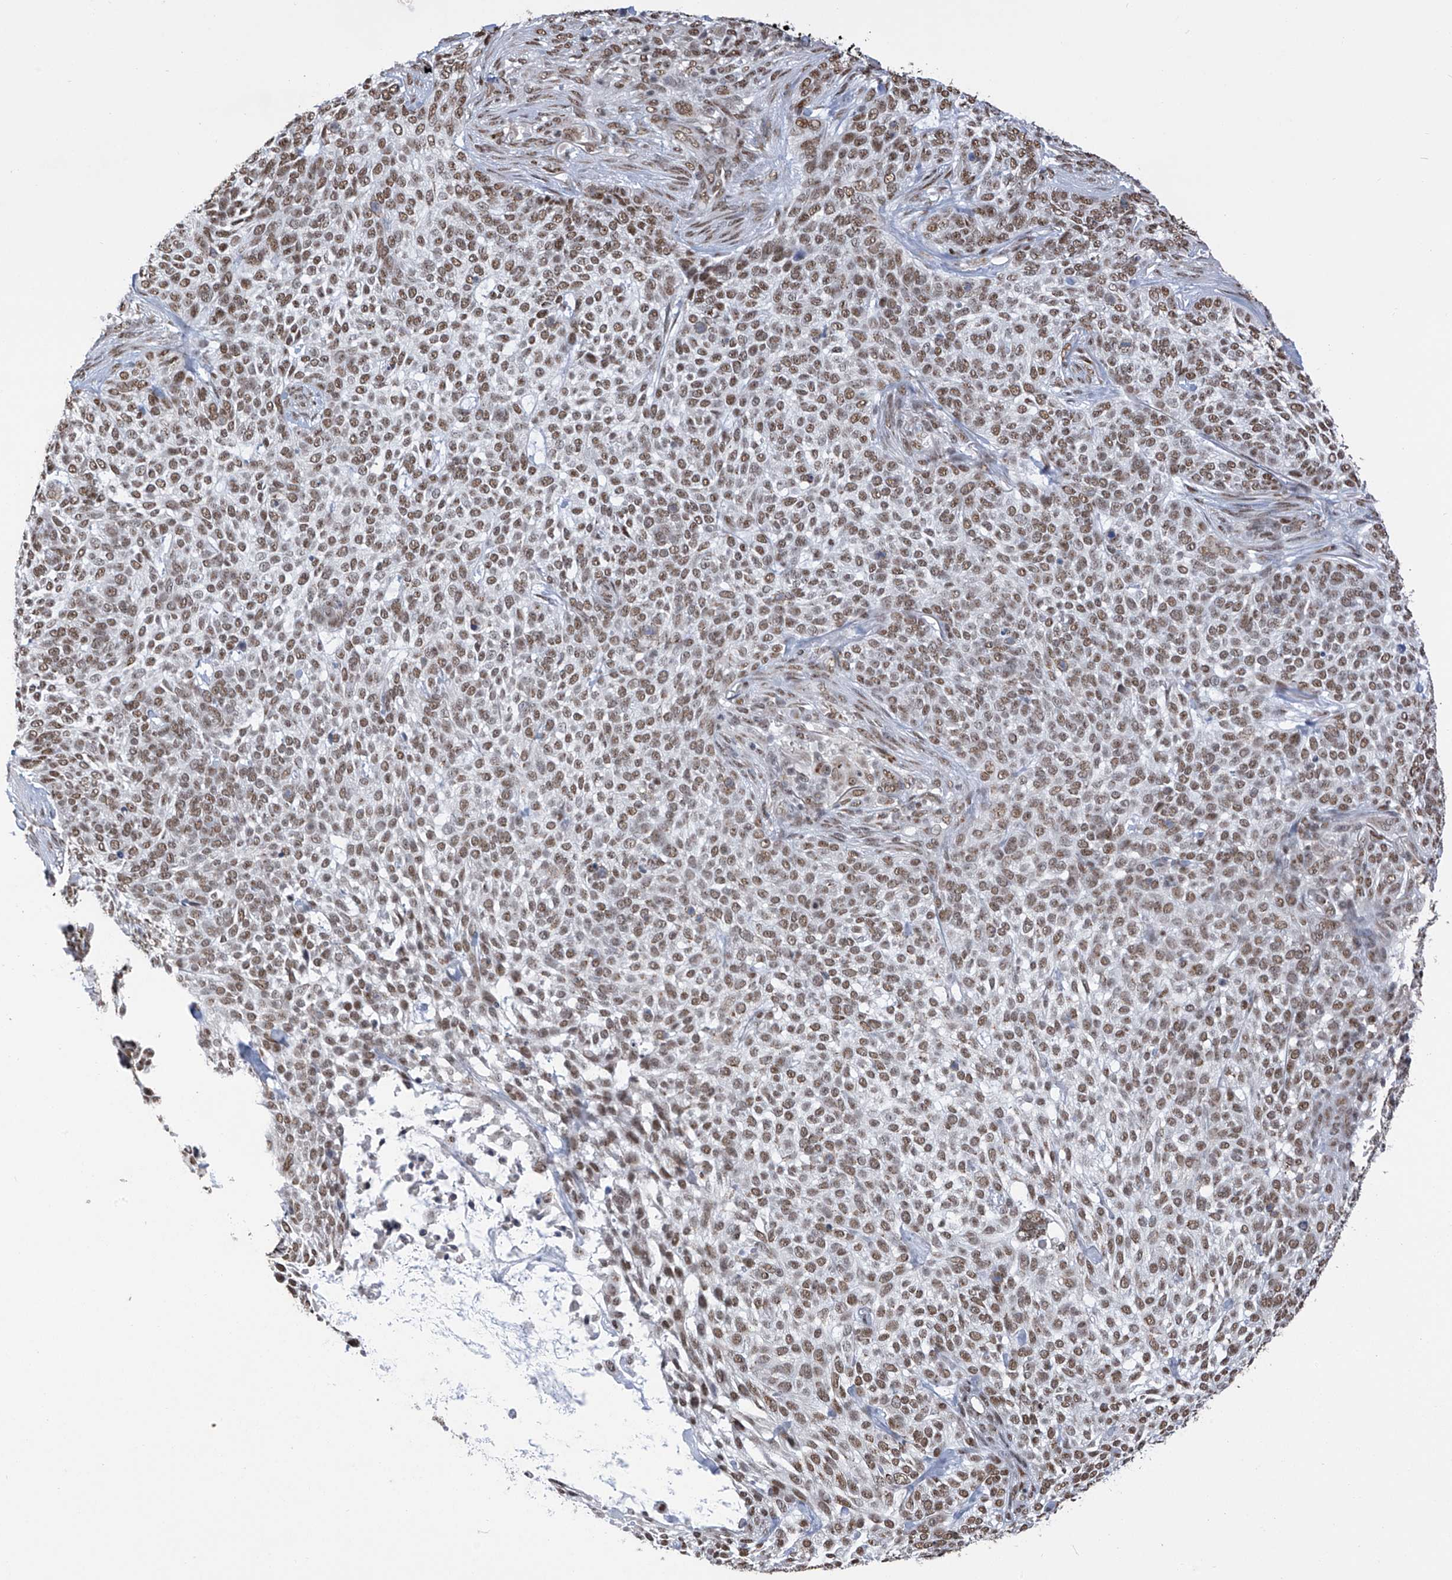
{"staining": {"intensity": "moderate", "quantity": ">75%", "location": "nuclear"}, "tissue": "skin cancer", "cell_type": "Tumor cells", "image_type": "cancer", "snomed": [{"axis": "morphology", "description": "Basal cell carcinoma"}, {"axis": "topography", "description": "Skin"}], "caption": "Protein staining by IHC shows moderate nuclear staining in about >75% of tumor cells in skin basal cell carcinoma.", "gene": "APLF", "patient": {"sex": "female", "age": 64}}